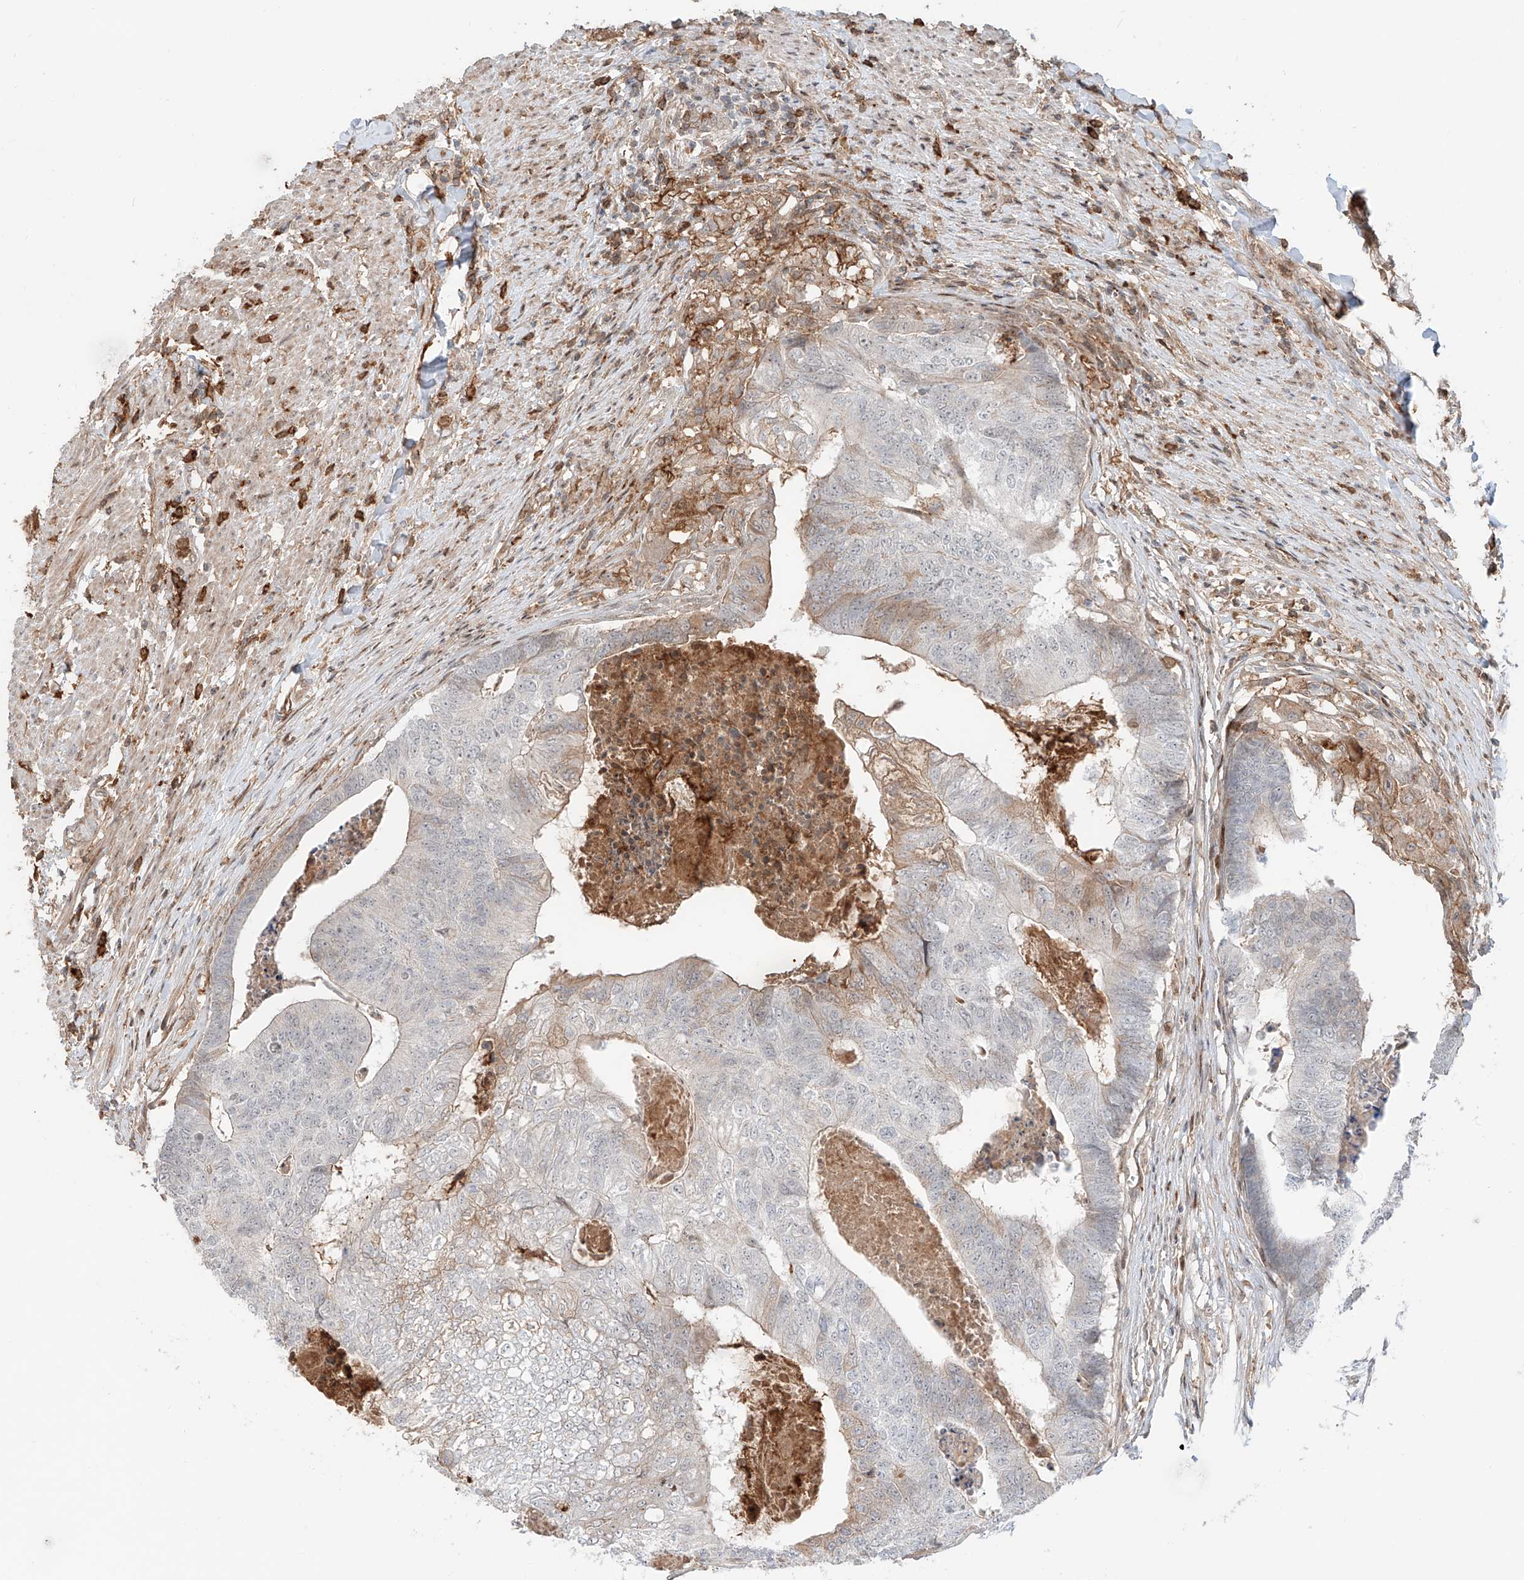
{"staining": {"intensity": "weak", "quantity": "<25%", "location": "cytoplasmic/membranous"}, "tissue": "colorectal cancer", "cell_type": "Tumor cells", "image_type": "cancer", "snomed": [{"axis": "morphology", "description": "Adenocarcinoma, NOS"}, {"axis": "topography", "description": "Colon"}], "caption": "Immunohistochemistry (IHC) of colorectal cancer (adenocarcinoma) displays no staining in tumor cells. The staining was performed using DAB (3,3'-diaminobenzidine) to visualize the protein expression in brown, while the nuclei were stained in blue with hematoxylin (Magnification: 20x).", "gene": "CEP162", "patient": {"sex": "female", "age": 67}}